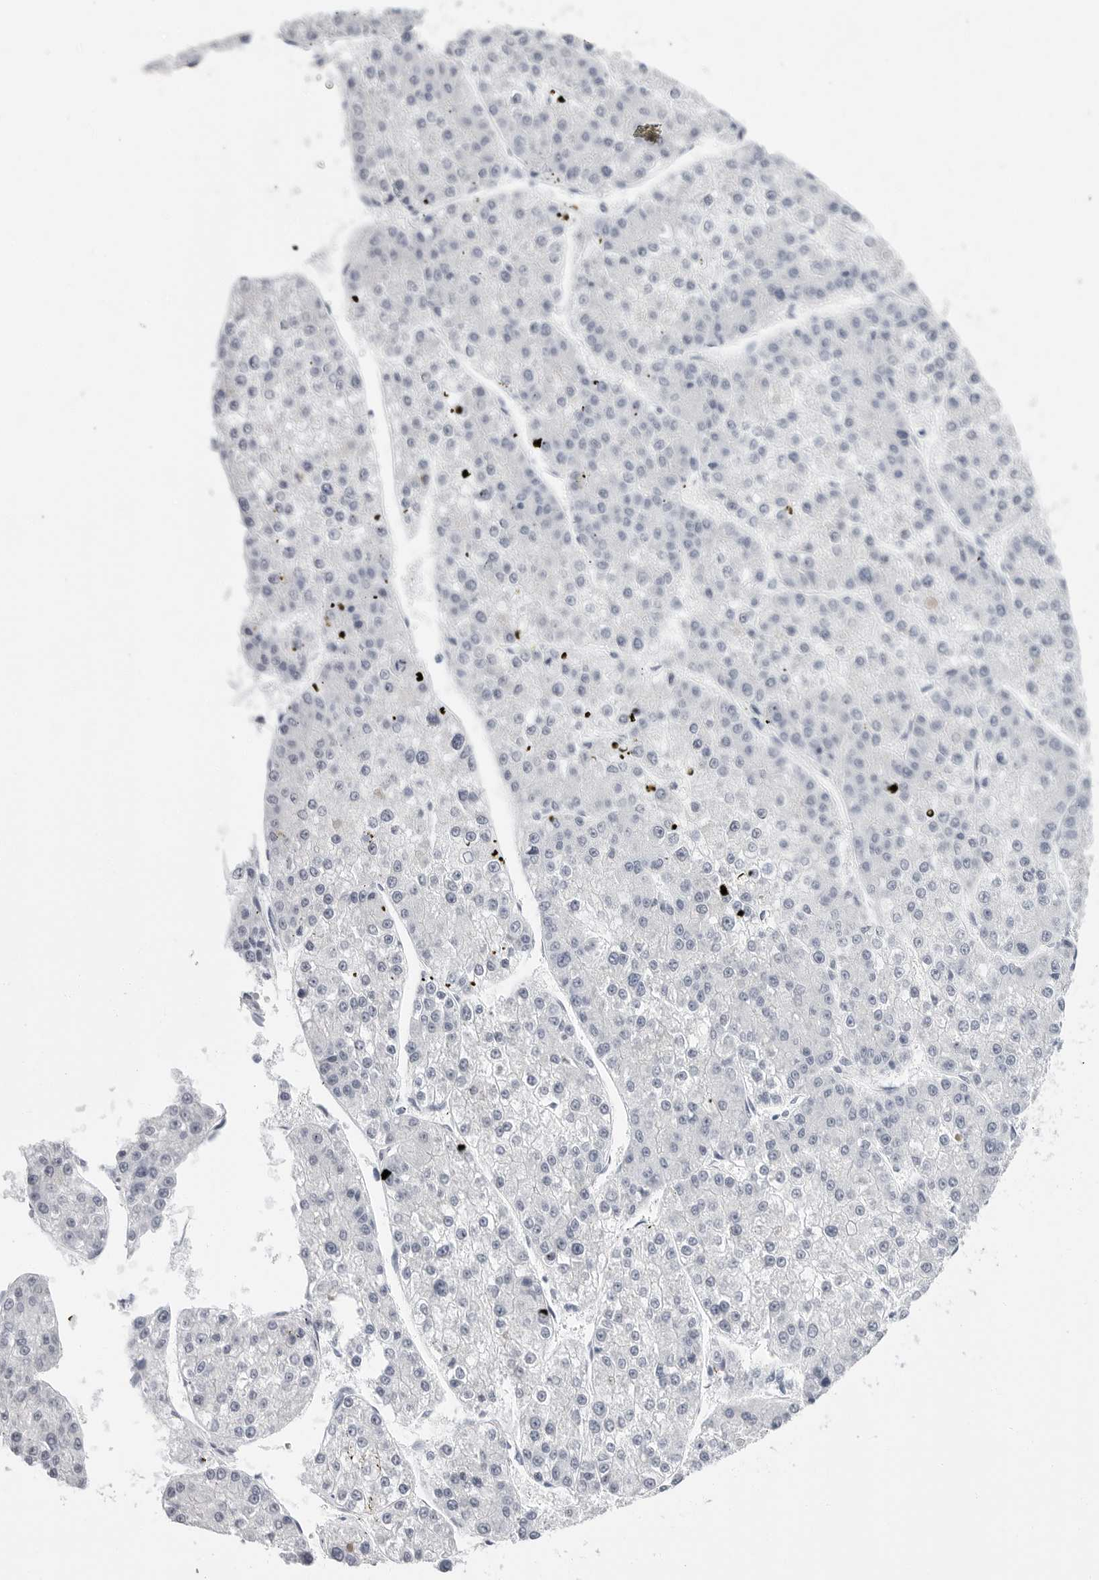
{"staining": {"intensity": "negative", "quantity": "none", "location": "none"}, "tissue": "liver cancer", "cell_type": "Tumor cells", "image_type": "cancer", "snomed": [{"axis": "morphology", "description": "Carcinoma, Hepatocellular, NOS"}, {"axis": "topography", "description": "Liver"}], "caption": "Tumor cells show no significant protein positivity in liver cancer. (Stains: DAB immunohistochemistry with hematoxylin counter stain, Microscopy: brightfield microscopy at high magnification).", "gene": "ERICH3", "patient": {"sex": "female", "age": 73}}